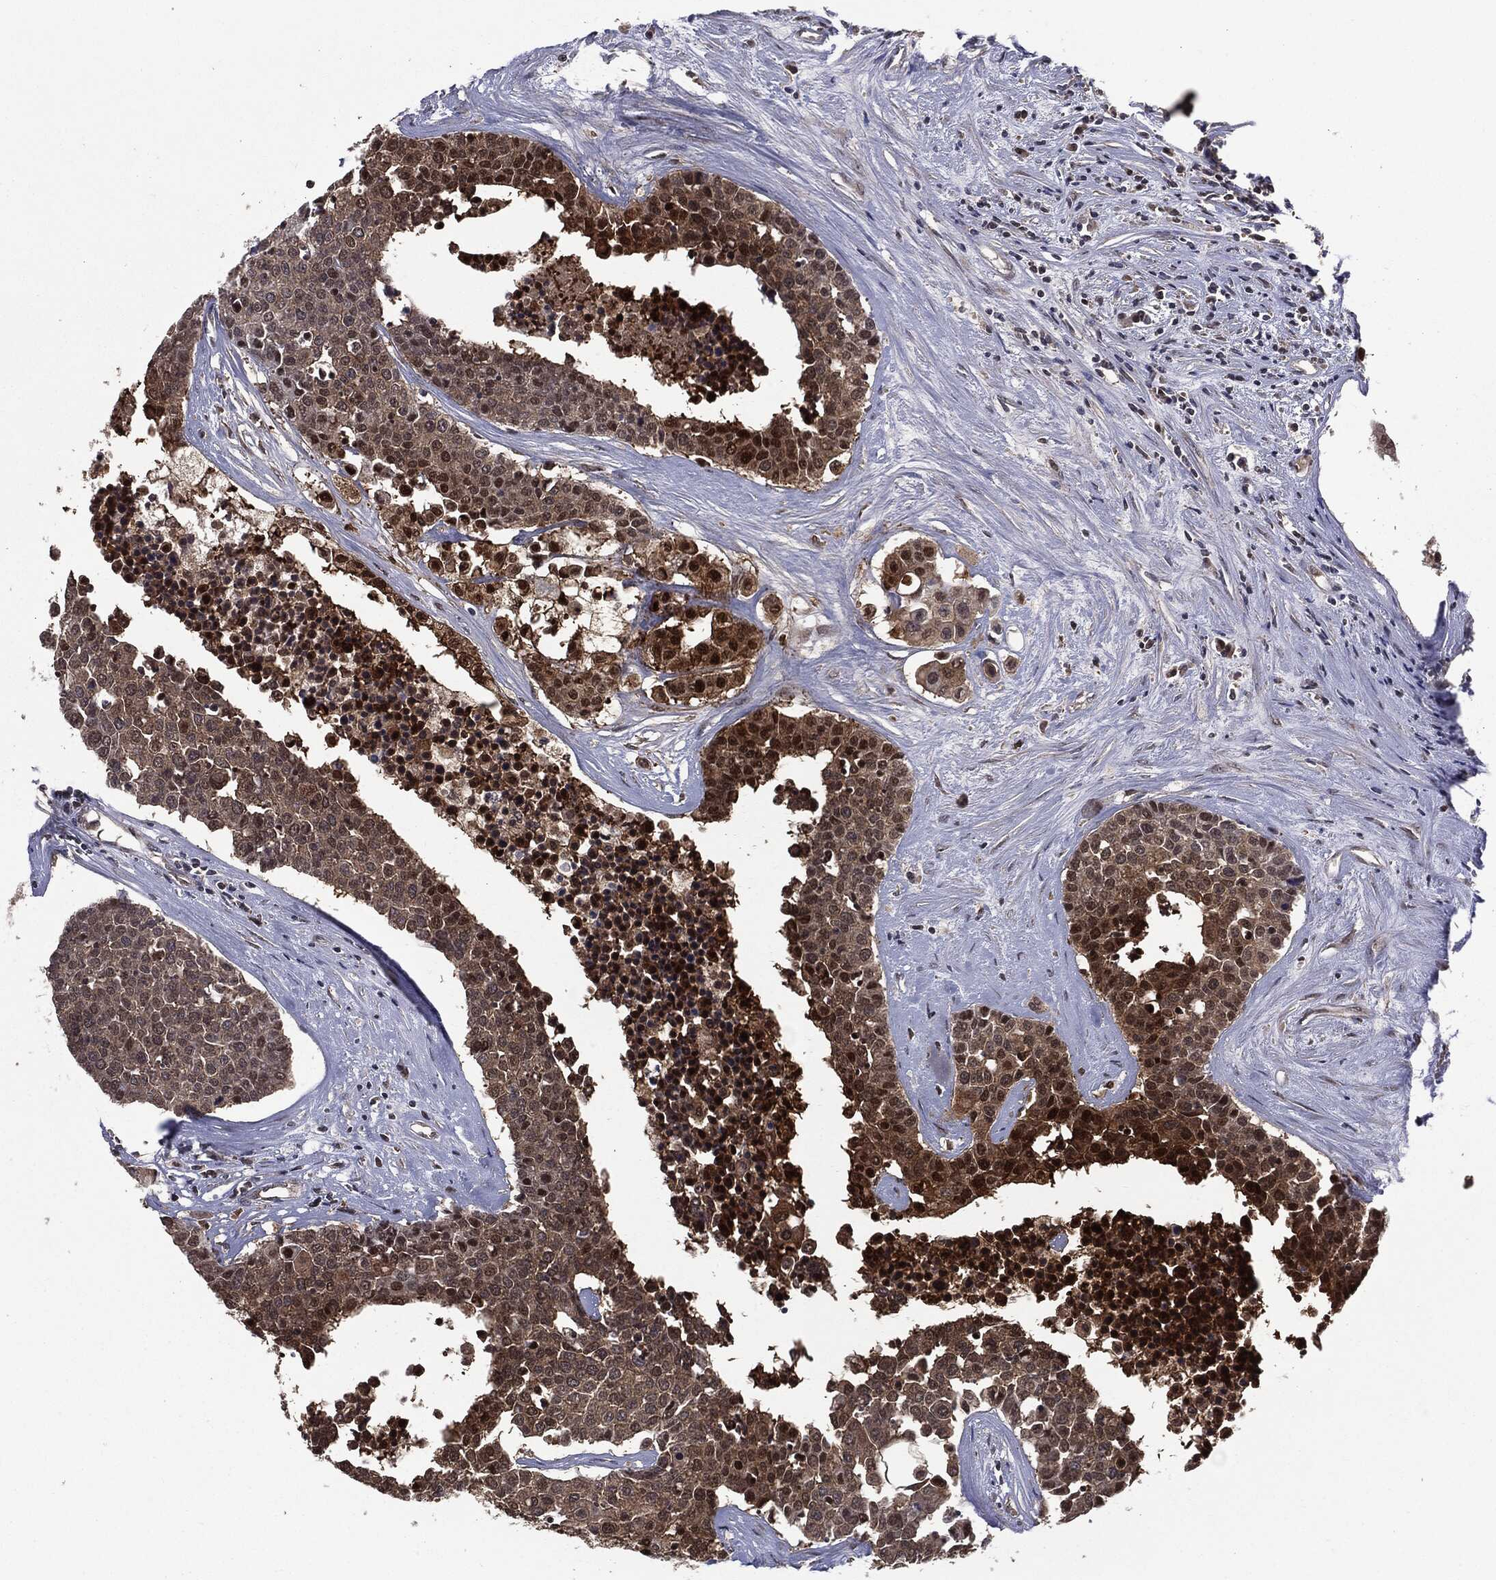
{"staining": {"intensity": "strong", "quantity": ">75%", "location": "cytoplasmic/membranous,nuclear"}, "tissue": "carcinoid", "cell_type": "Tumor cells", "image_type": "cancer", "snomed": [{"axis": "morphology", "description": "Carcinoid, malignant, NOS"}, {"axis": "topography", "description": "Colon"}], "caption": "This image demonstrates carcinoid (malignant) stained with immunohistochemistry (IHC) to label a protein in brown. The cytoplasmic/membranous and nuclear of tumor cells show strong positivity for the protein. Nuclei are counter-stained blue.", "gene": "GPI", "patient": {"sex": "male", "age": 81}}